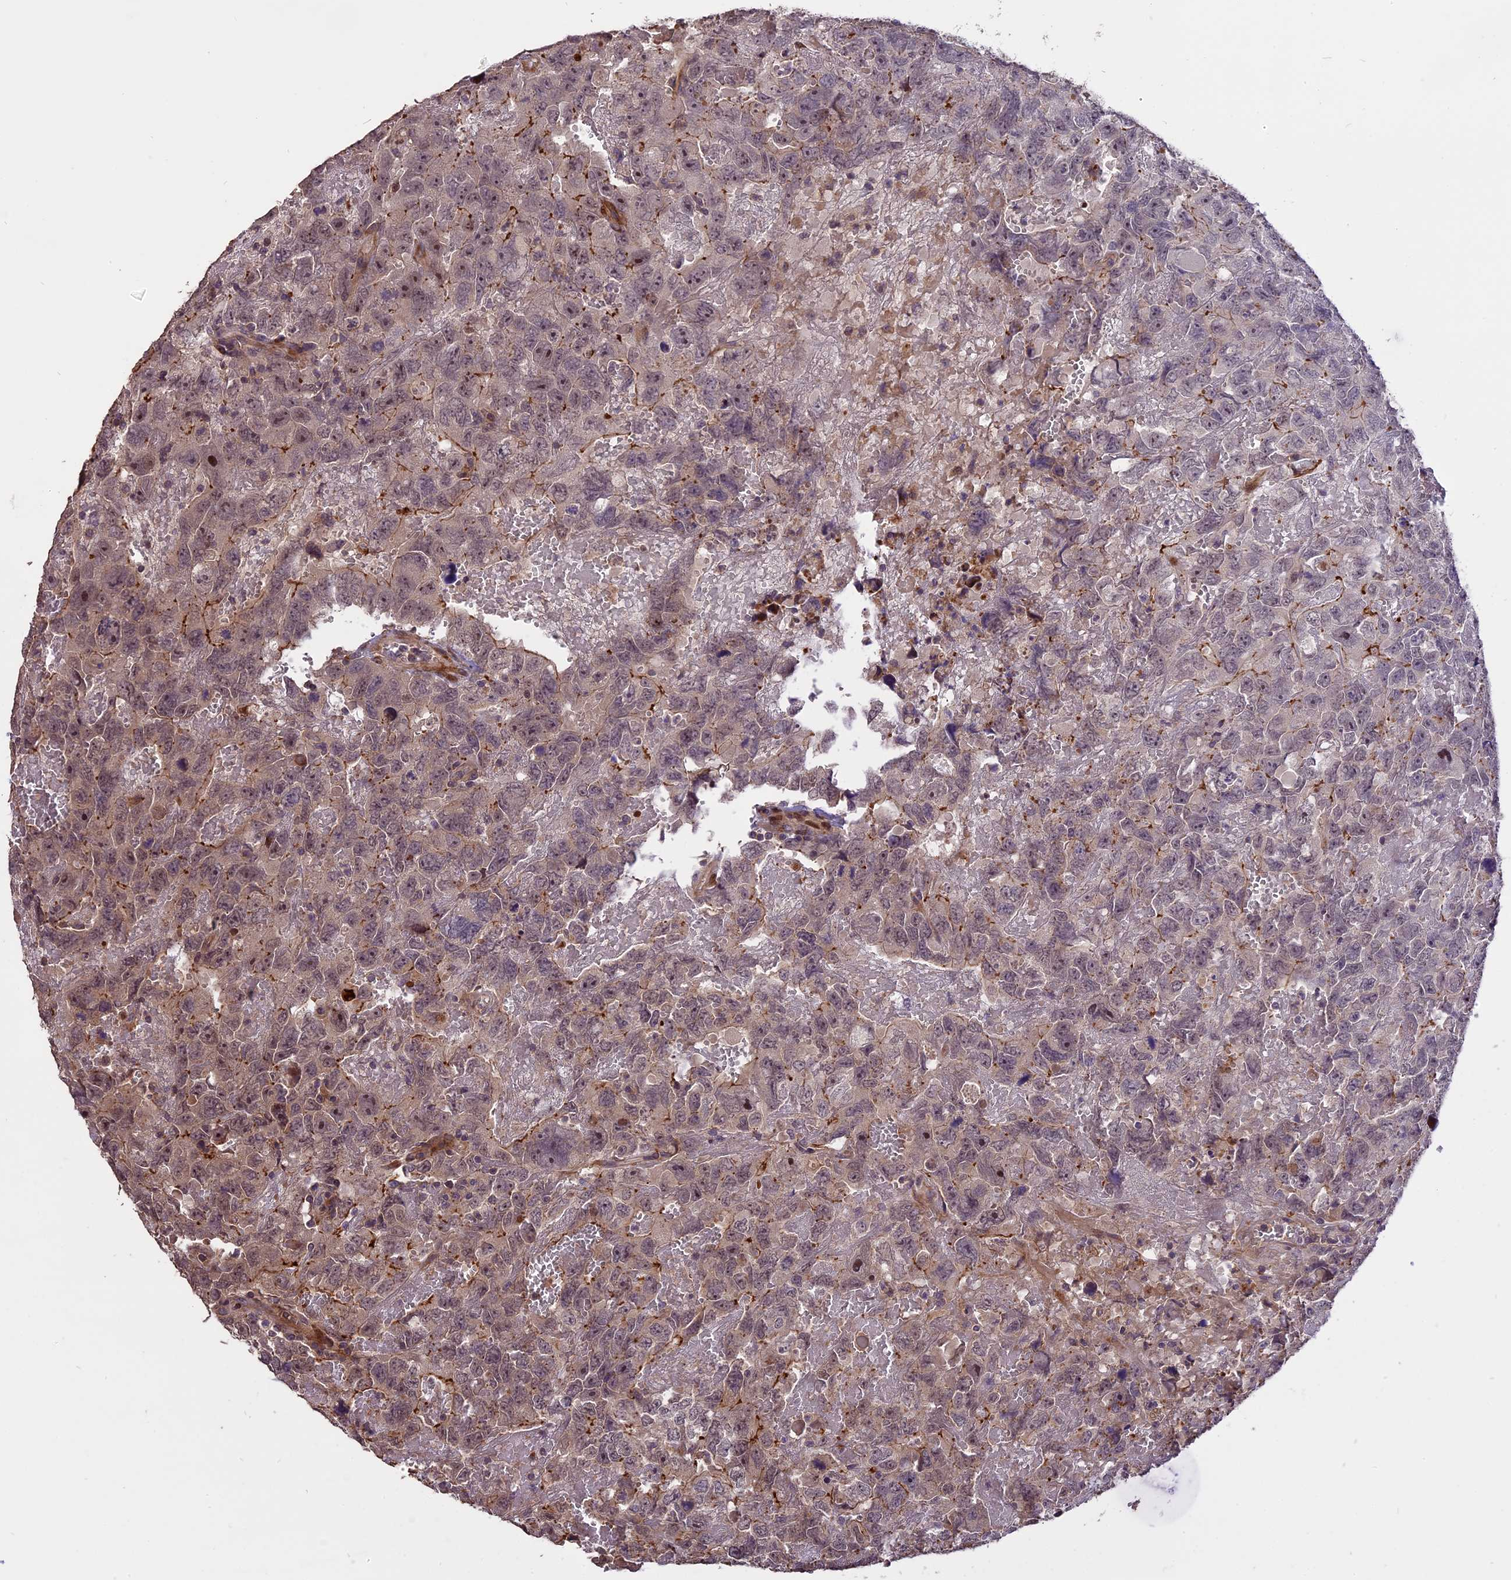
{"staining": {"intensity": "weak", "quantity": "25%-75%", "location": "cytoplasmic/membranous"}, "tissue": "testis cancer", "cell_type": "Tumor cells", "image_type": "cancer", "snomed": [{"axis": "morphology", "description": "Carcinoma, Embryonal, NOS"}, {"axis": "topography", "description": "Testis"}], "caption": "High-magnification brightfield microscopy of embryonal carcinoma (testis) stained with DAB (3,3'-diaminobenzidine) (brown) and counterstained with hematoxylin (blue). tumor cells exhibit weak cytoplasmic/membranous positivity is present in about25%-75% of cells.", "gene": "ENHO", "patient": {"sex": "male", "age": 45}}